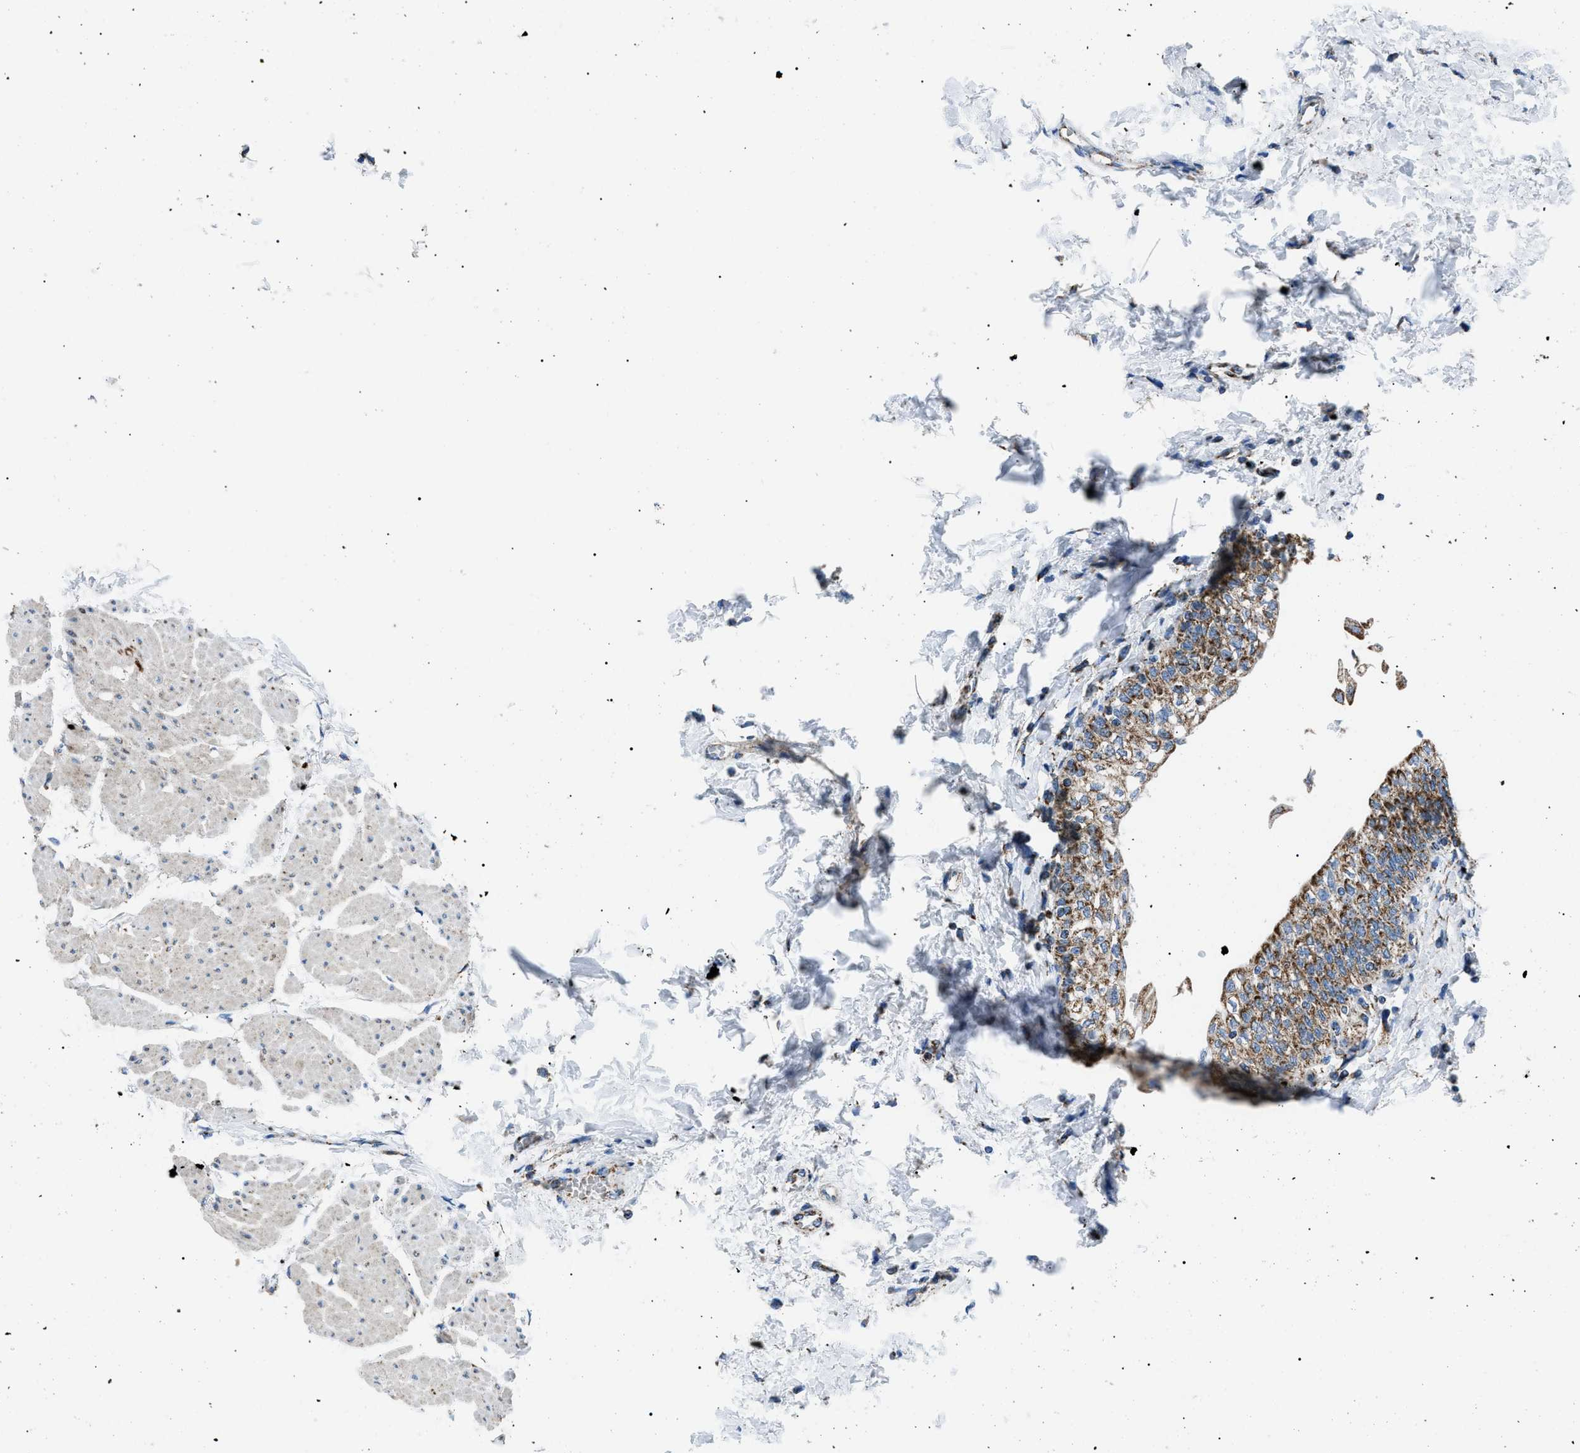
{"staining": {"intensity": "moderate", "quantity": ">75%", "location": "cytoplasmic/membranous"}, "tissue": "urinary bladder", "cell_type": "Urothelial cells", "image_type": "normal", "snomed": [{"axis": "morphology", "description": "Normal tissue, NOS"}, {"axis": "topography", "description": "Urinary bladder"}], "caption": "Urinary bladder stained with DAB (3,3'-diaminobenzidine) immunohistochemistry (IHC) demonstrates medium levels of moderate cytoplasmic/membranous expression in about >75% of urothelial cells.", "gene": "PHB2", "patient": {"sex": "male", "age": 55}}